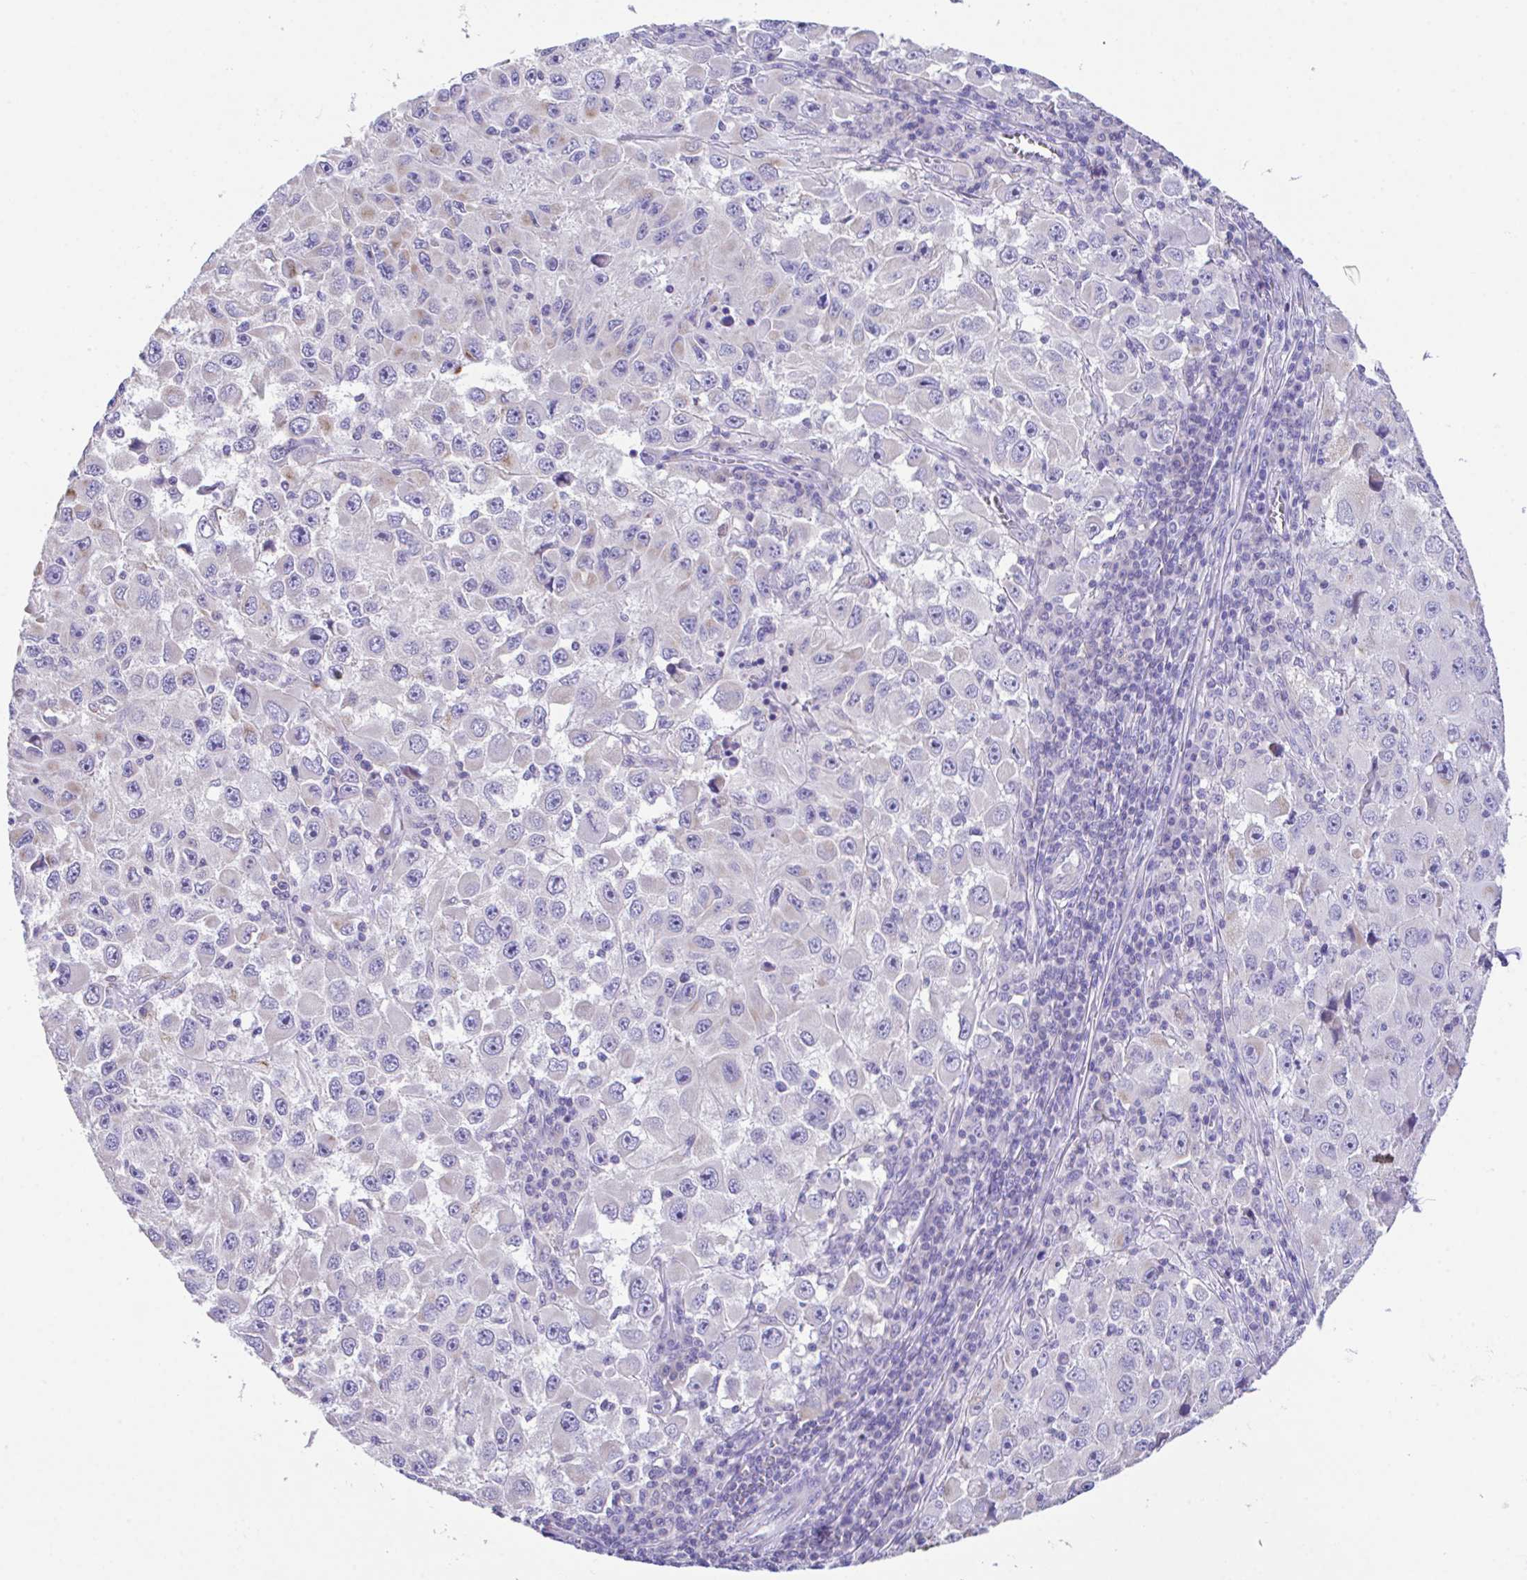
{"staining": {"intensity": "negative", "quantity": "none", "location": "none"}, "tissue": "melanoma", "cell_type": "Tumor cells", "image_type": "cancer", "snomed": [{"axis": "morphology", "description": "Malignant melanoma, Metastatic site"}, {"axis": "topography", "description": "Lymph node"}], "caption": "IHC of melanoma demonstrates no staining in tumor cells. (Brightfield microscopy of DAB (3,3'-diaminobenzidine) immunohistochemistry (IHC) at high magnification).", "gene": "PCMTD2", "patient": {"sex": "female", "age": 67}}